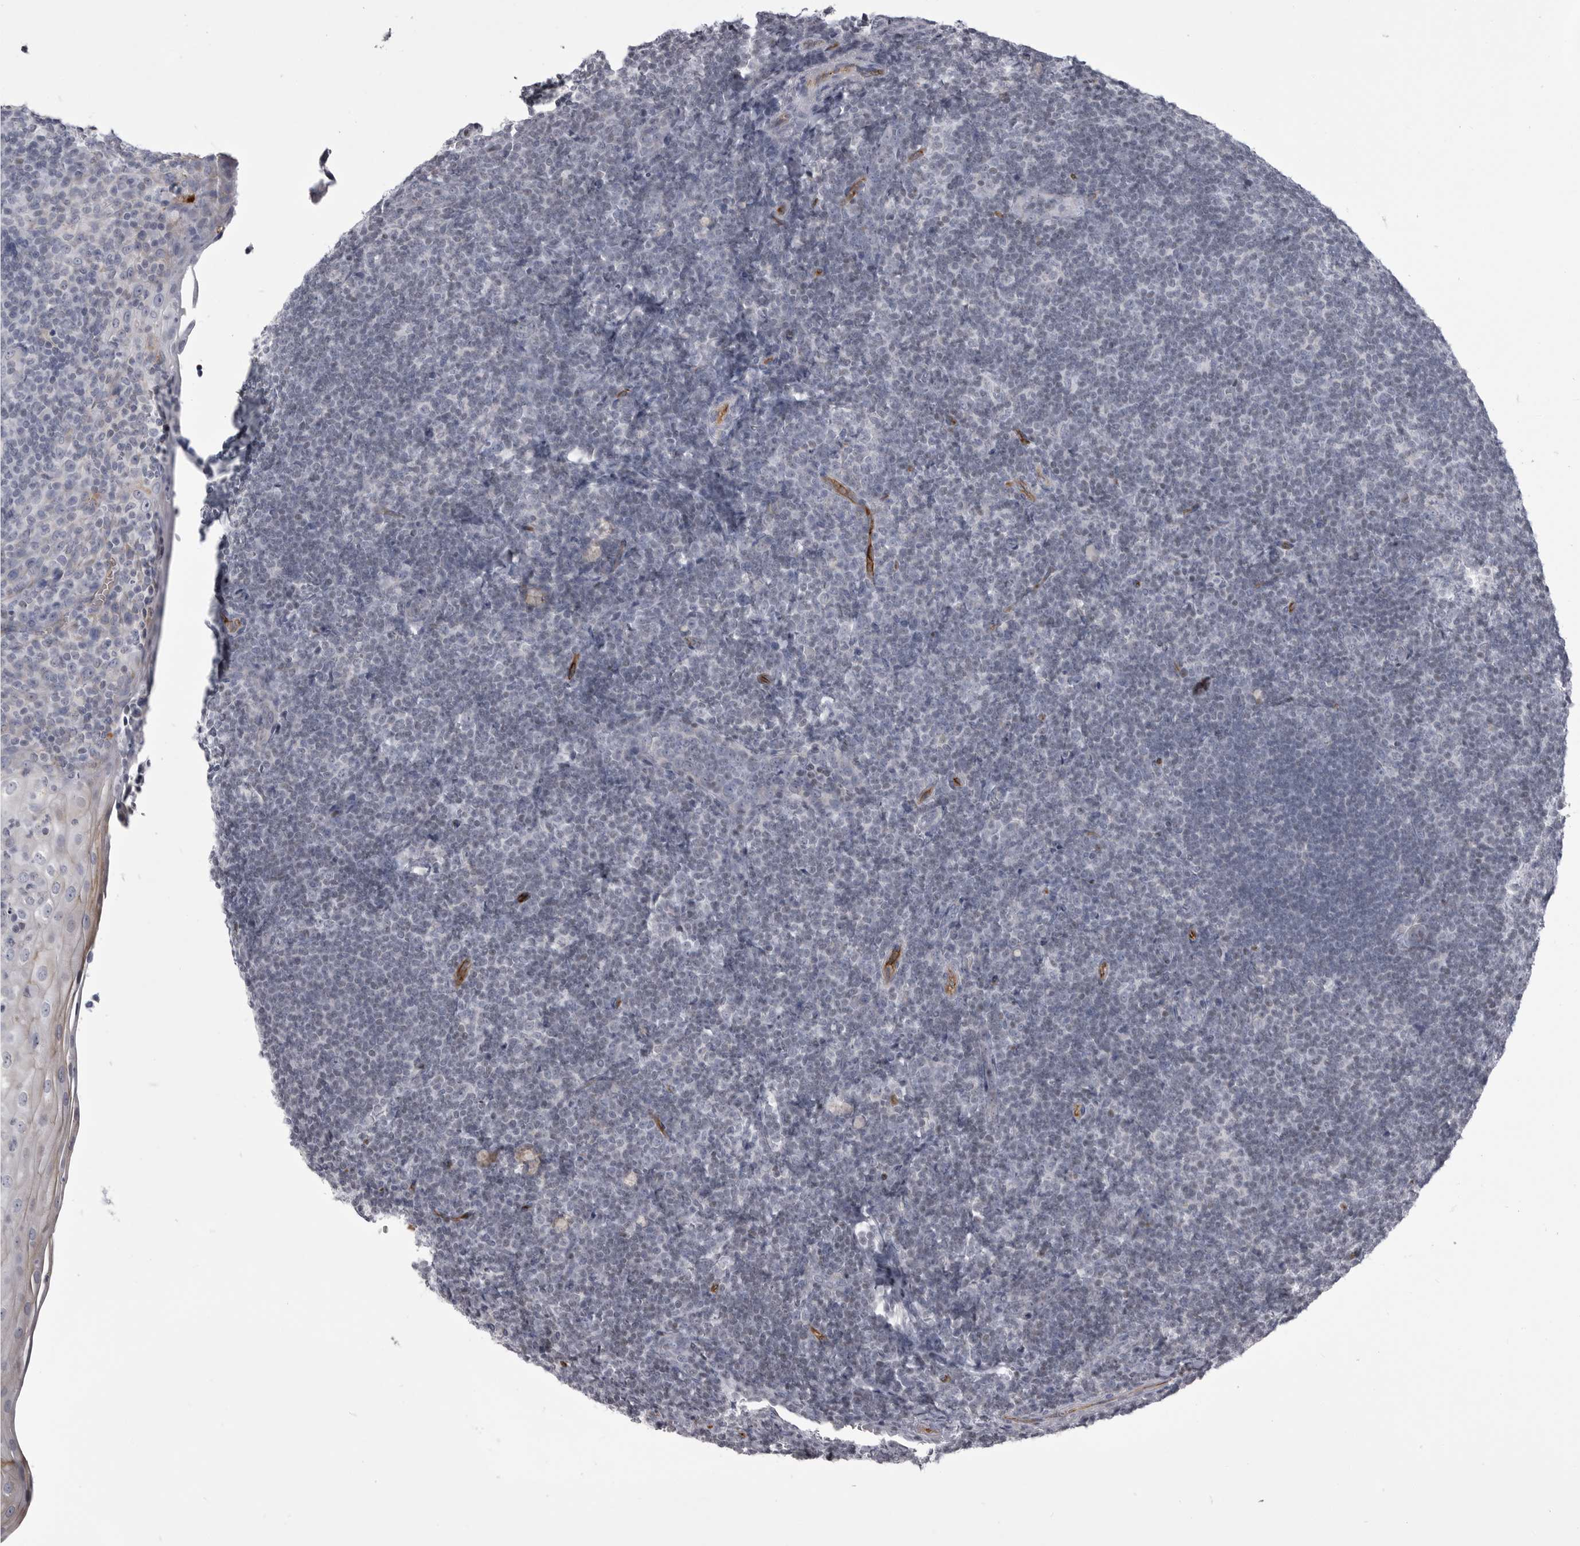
{"staining": {"intensity": "negative", "quantity": "none", "location": "none"}, "tissue": "tonsil", "cell_type": "Germinal center cells", "image_type": "normal", "snomed": [{"axis": "morphology", "description": "Normal tissue, NOS"}, {"axis": "topography", "description": "Tonsil"}], "caption": "This is an immunohistochemistry histopathology image of unremarkable human tonsil. There is no staining in germinal center cells.", "gene": "OPLAH", "patient": {"sex": "male", "age": 37}}